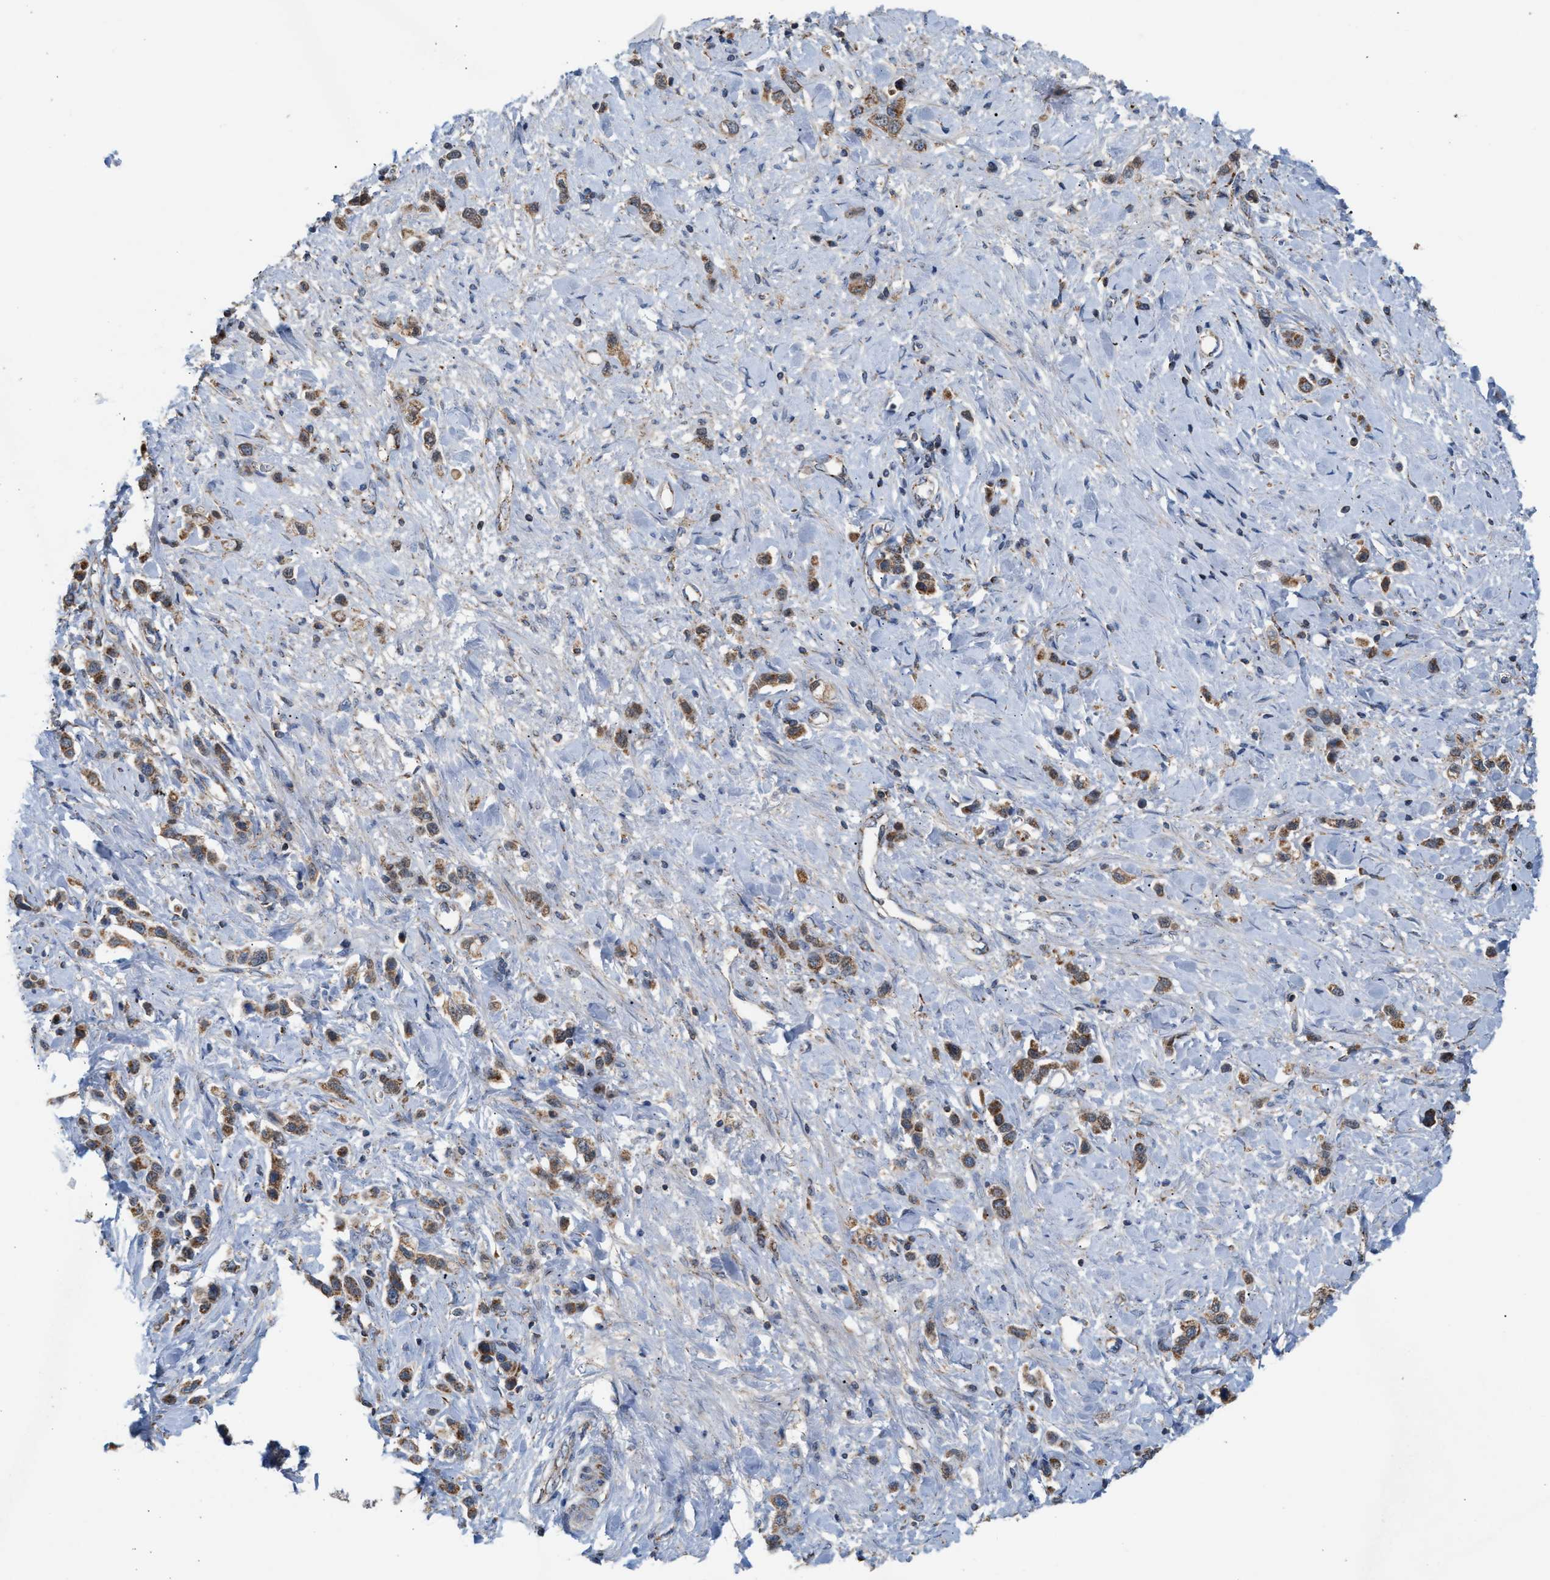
{"staining": {"intensity": "moderate", "quantity": ">75%", "location": "cytoplasmic/membranous"}, "tissue": "stomach cancer", "cell_type": "Tumor cells", "image_type": "cancer", "snomed": [{"axis": "morphology", "description": "Adenocarcinoma, NOS"}, {"axis": "topography", "description": "Stomach"}], "caption": "This is a photomicrograph of IHC staining of stomach cancer (adenocarcinoma), which shows moderate staining in the cytoplasmic/membranous of tumor cells.", "gene": "PMPCA", "patient": {"sex": "female", "age": 65}}